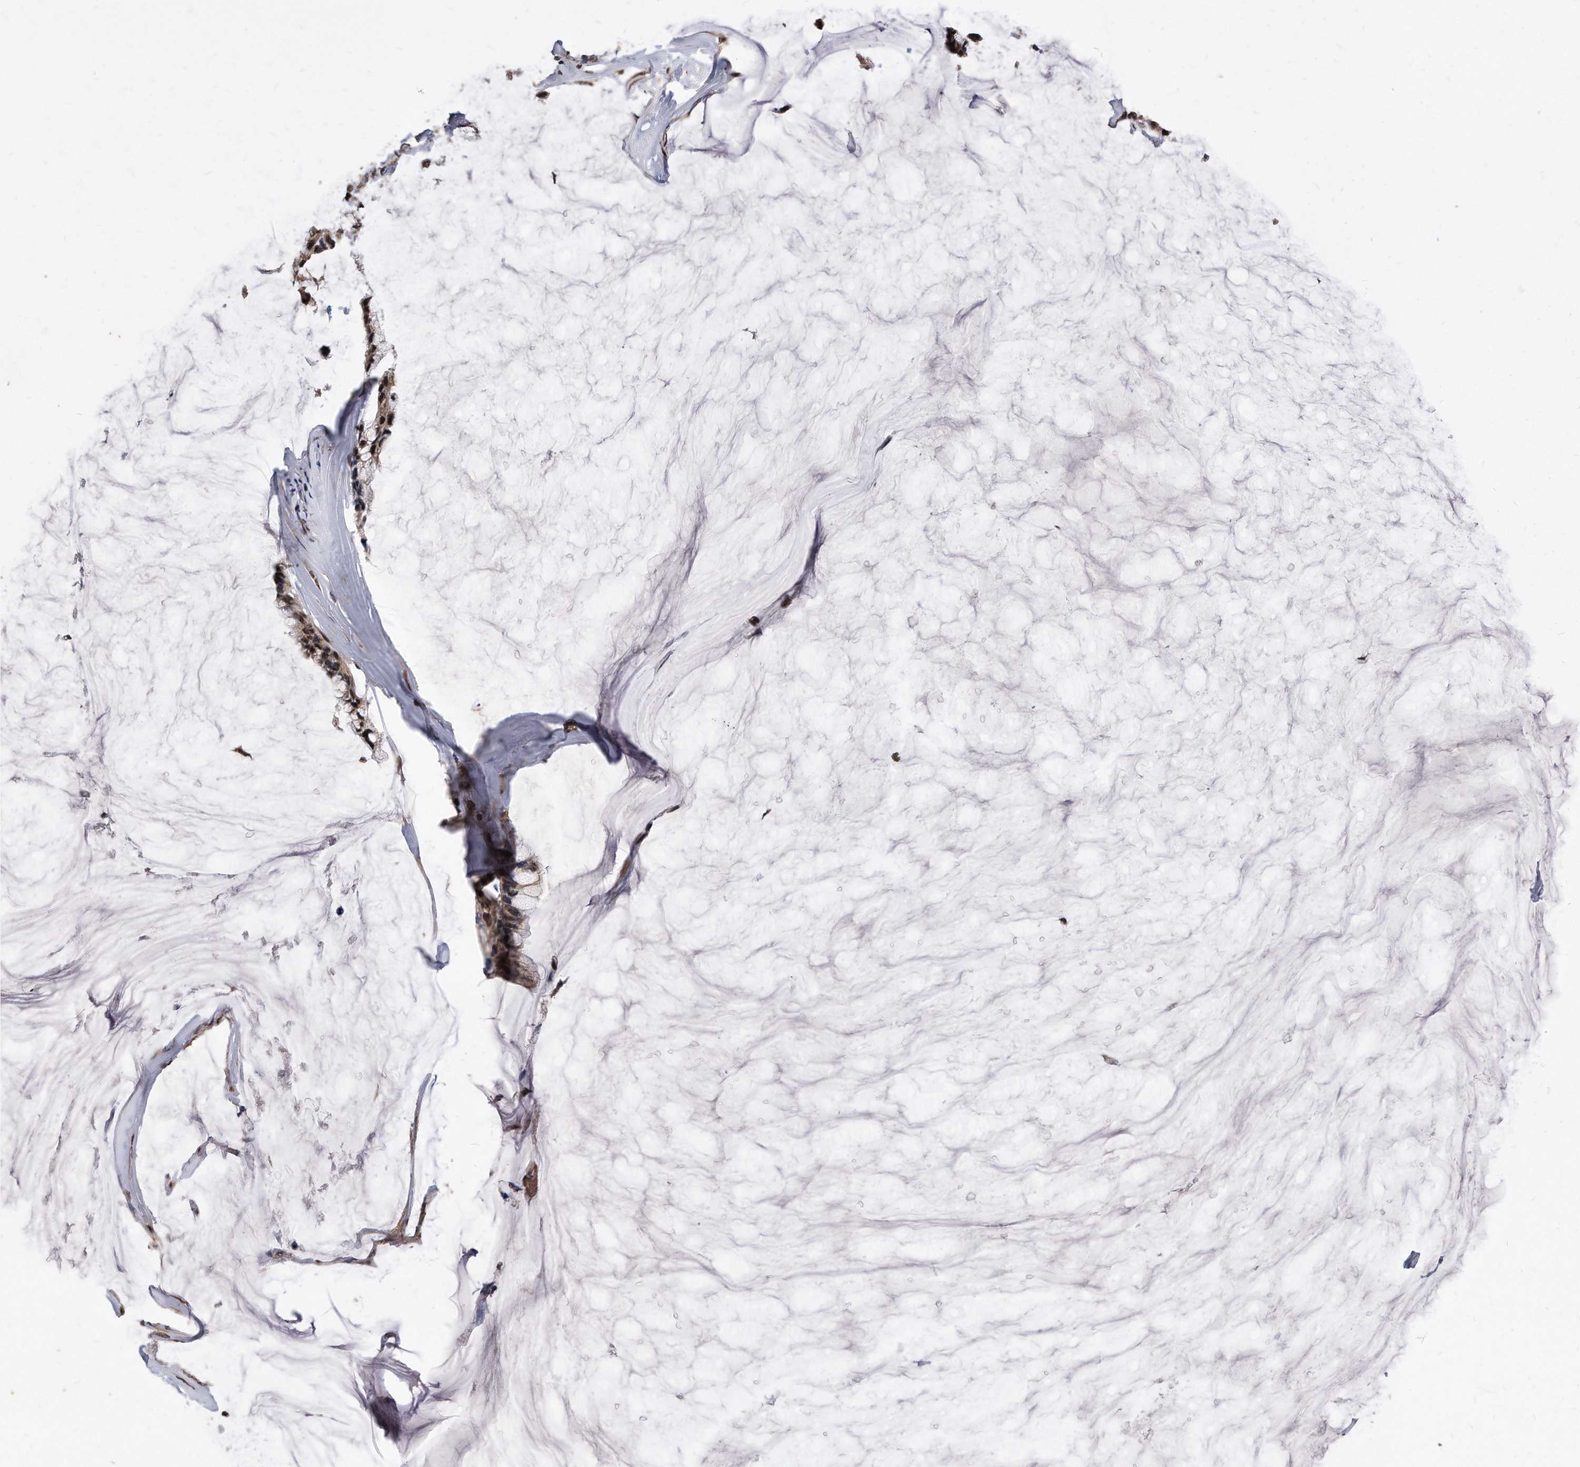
{"staining": {"intensity": "moderate", "quantity": ">75%", "location": "cytoplasmic/membranous"}, "tissue": "ovarian cancer", "cell_type": "Tumor cells", "image_type": "cancer", "snomed": [{"axis": "morphology", "description": "Cystadenocarcinoma, mucinous, NOS"}, {"axis": "topography", "description": "Ovary"}], "caption": "IHC staining of ovarian cancer (mucinous cystadenocarcinoma), which exhibits medium levels of moderate cytoplasmic/membranous positivity in approximately >75% of tumor cells indicating moderate cytoplasmic/membranous protein expression. The staining was performed using DAB (brown) for protein detection and nuclei were counterstained in hematoxylin (blue).", "gene": "DUSP22", "patient": {"sex": "female", "age": 39}}